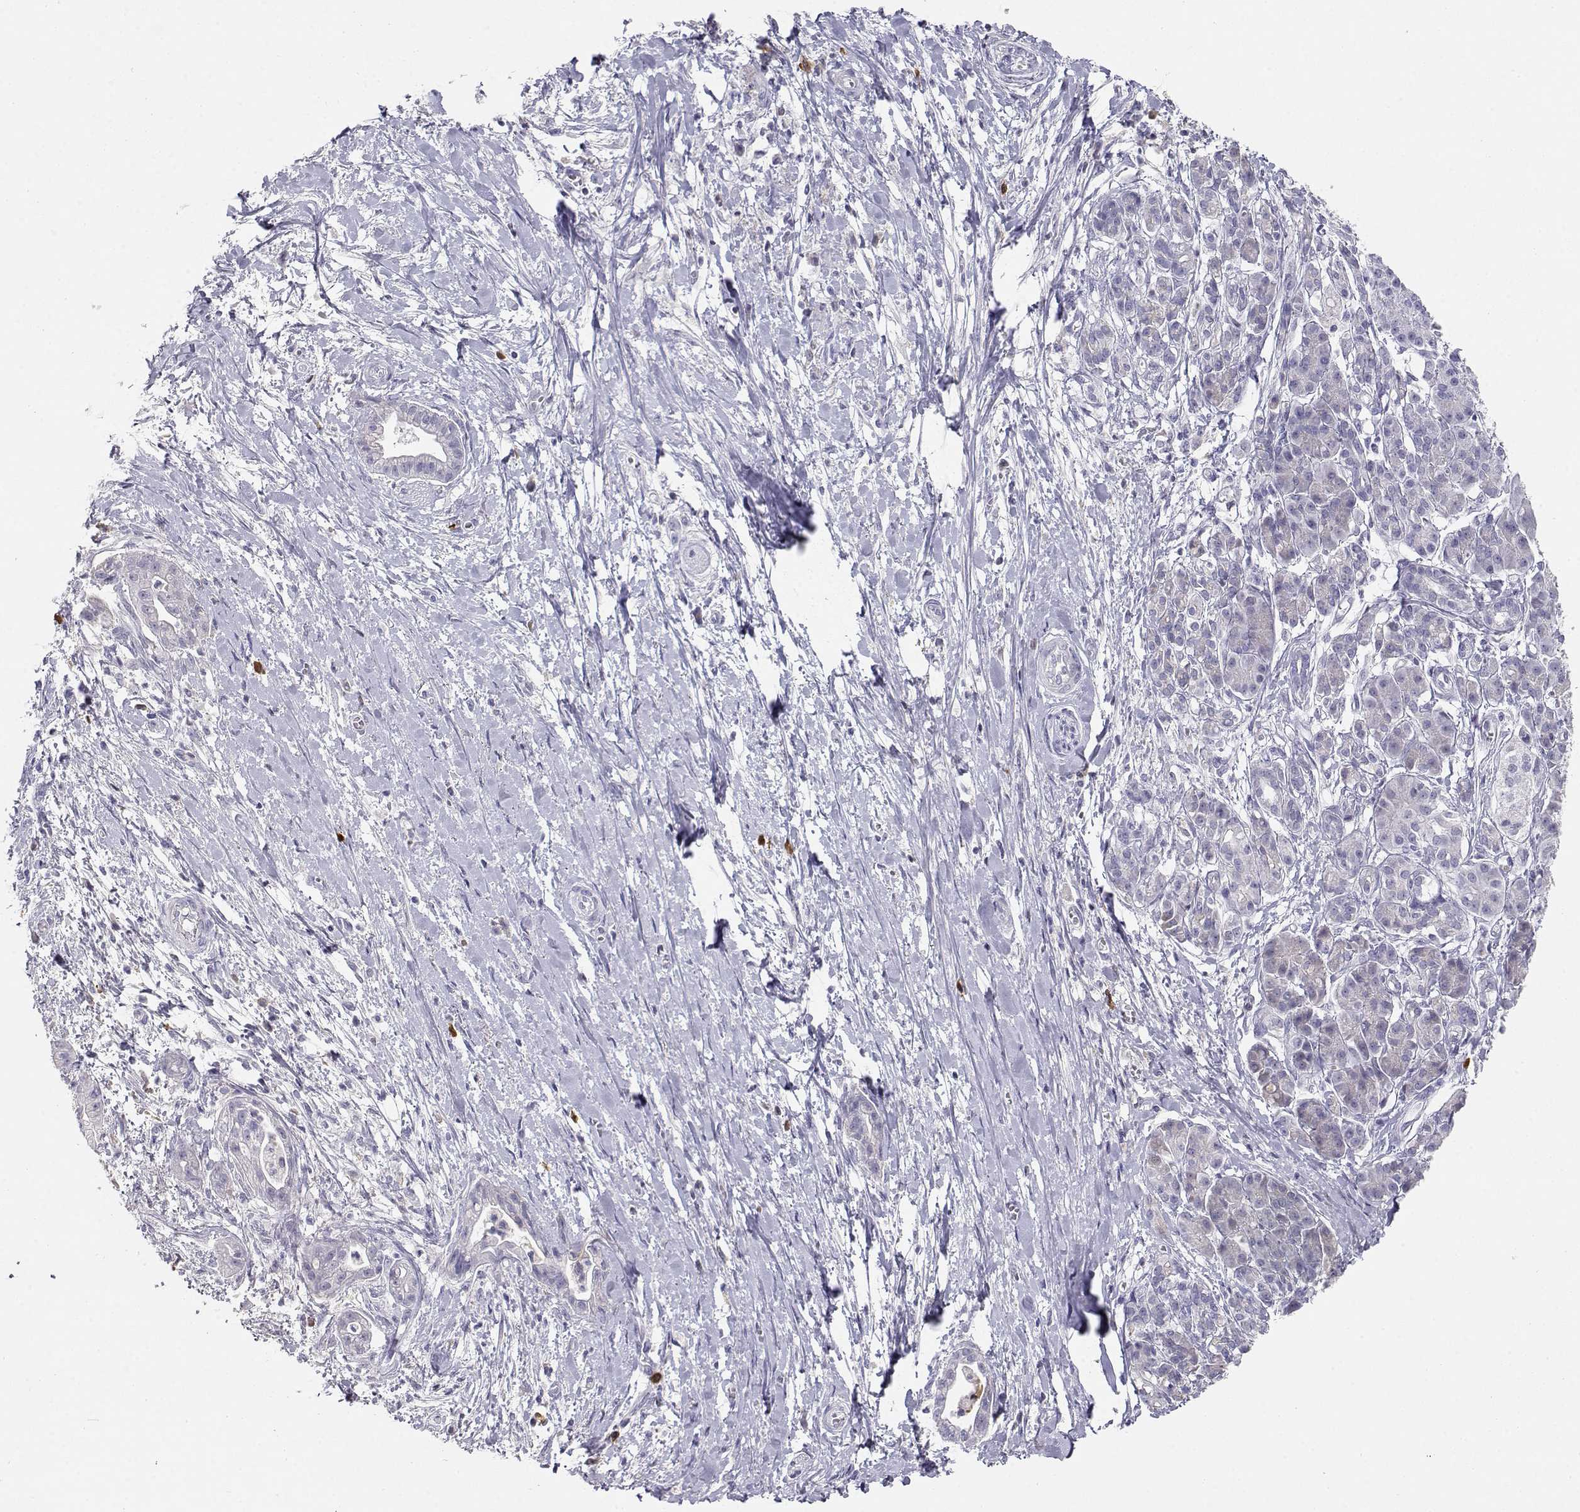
{"staining": {"intensity": "negative", "quantity": "none", "location": "none"}, "tissue": "pancreatic cancer", "cell_type": "Tumor cells", "image_type": "cancer", "snomed": [{"axis": "morphology", "description": "Normal tissue, NOS"}, {"axis": "morphology", "description": "Adenocarcinoma, NOS"}, {"axis": "topography", "description": "Lymph node"}, {"axis": "topography", "description": "Pancreas"}], "caption": "DAB immunohistochemical staining of pancreatic adenocarcinoma reveals no significant expression in tumor cells.", "gene": "CDHR1", "patient": {"sex": "female", "age": 58}}